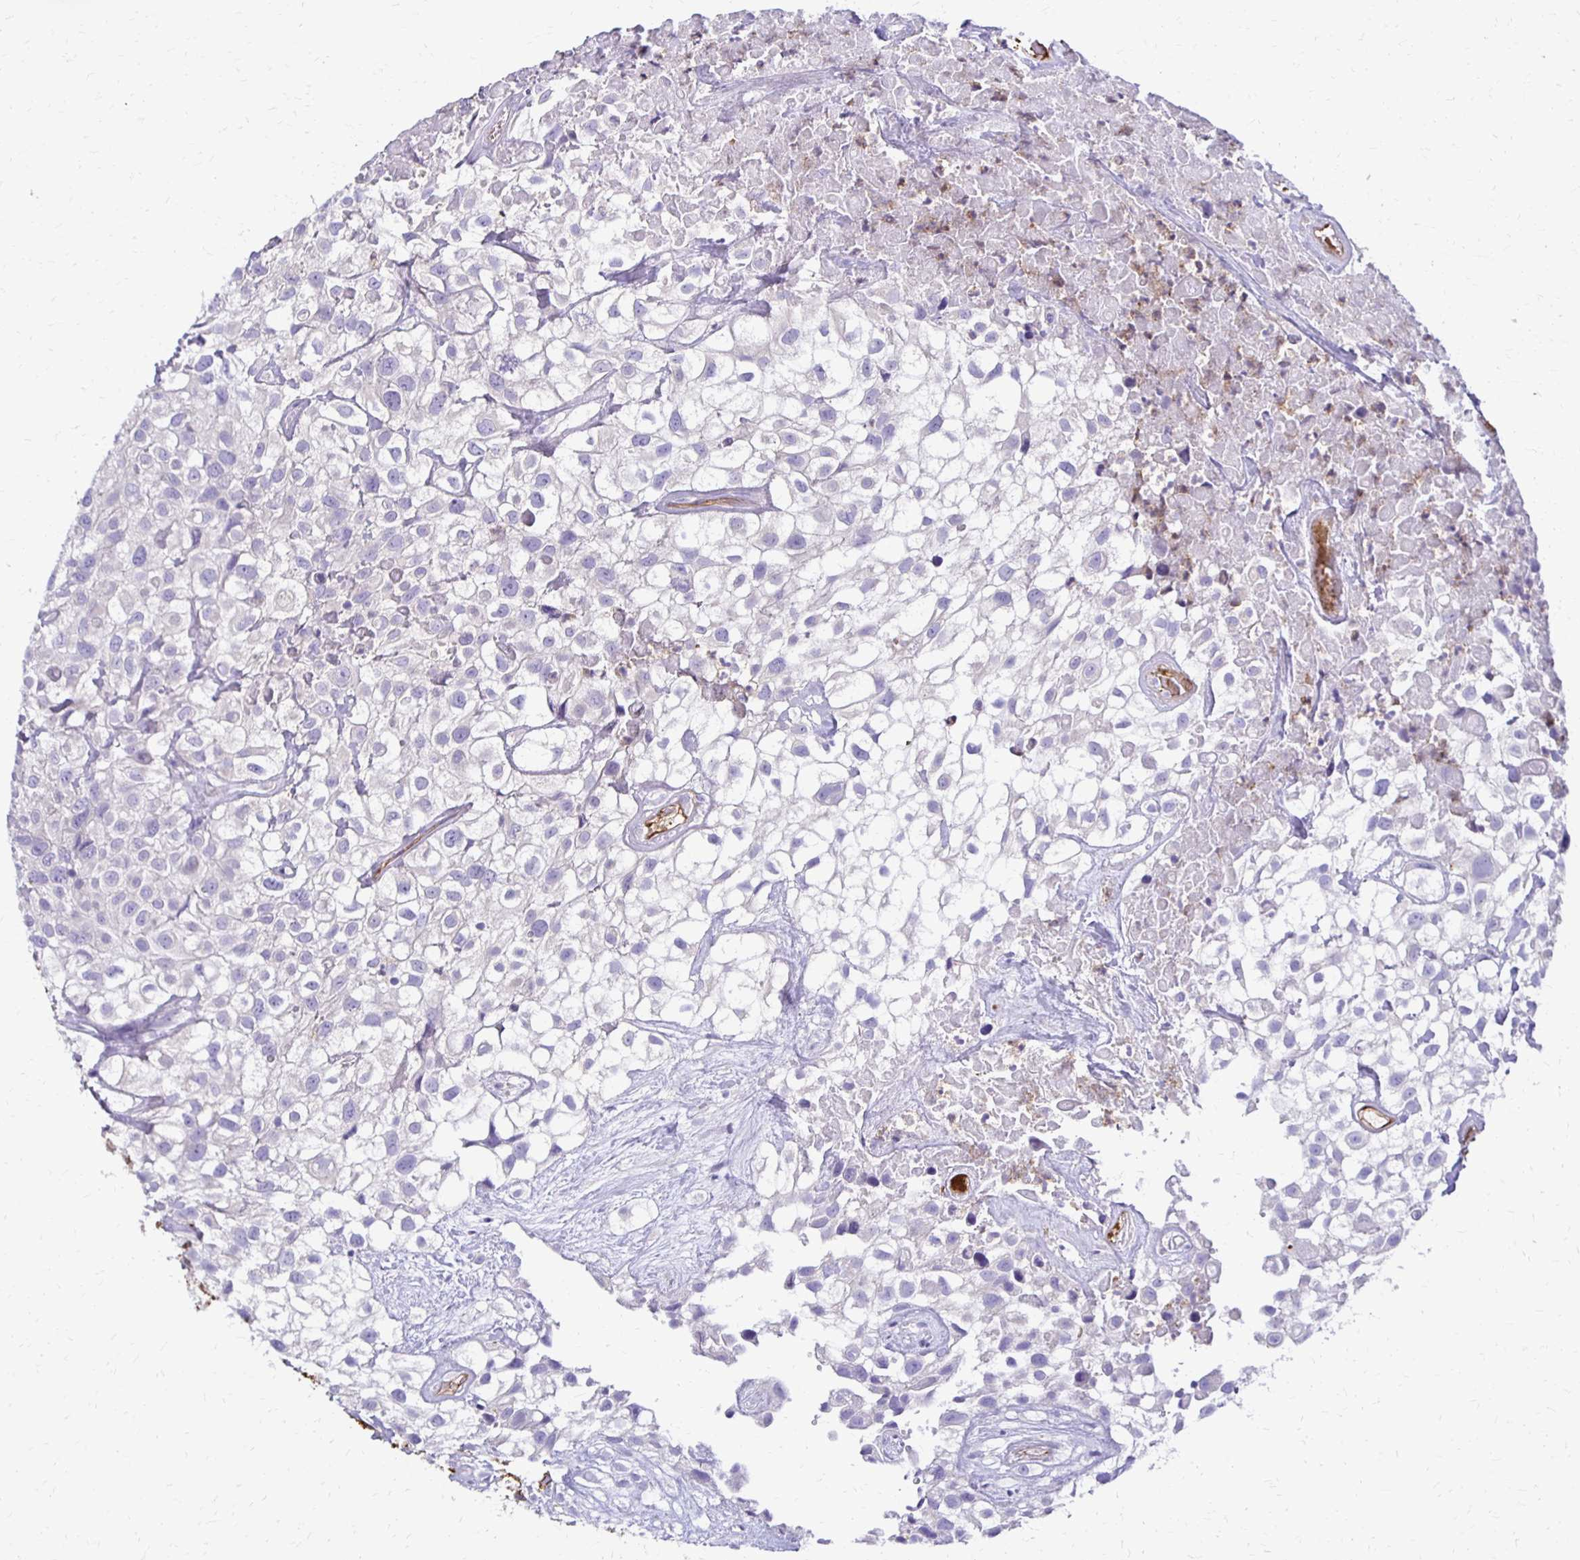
{"staining": {"intensity": "negative", "quantity": "none", "location": "none"}, "tissue": "urothelial cancer", "cell_type": "Tumor cells", "image_type": "cancer", "snomed": [{"axis": "morphology", "description": "Urothelial carcinoma, High grade"}, {"axis": "topography", "description": "Urinary bladder"}], "caption": "DAB immunohistochemical staining of human urothelial cancer shows no significant expression in tumor cells.", "gene": "TTYH1", "patient": {"sex": "male", "age": 56}}